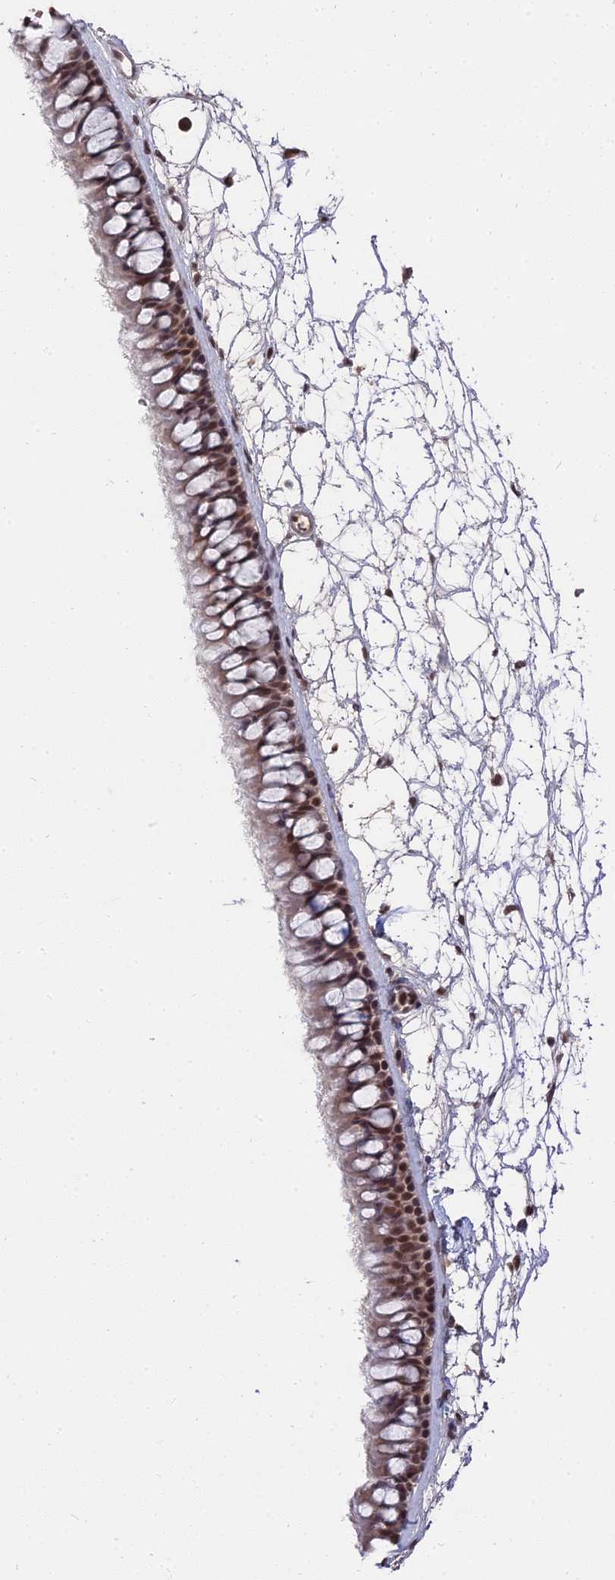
{"staining": {"intensity": "strong", "quantity": ">75%", "location": "nuclear"}, "tissue": "nasopharynx", "cell_type": "Respiratory epithelial cells", "image_type": "normal", "snomed": [{"axis": "morphology", "description": "Normal tissue, NOS"}, {"axis": "topography", "description": "Nasopharynx"}], "caption": "Immunohistochemistry image of unremarkable nasopharynx: human nasopharynx stained using IHC demonstrates high levels of strong protein expression localized specifically in the nuclear of respiratory epithelial cells, appearing as a nuclear brown color.", "gene": "NR1H3", "patient": {"sex": "male", "age": 64}}